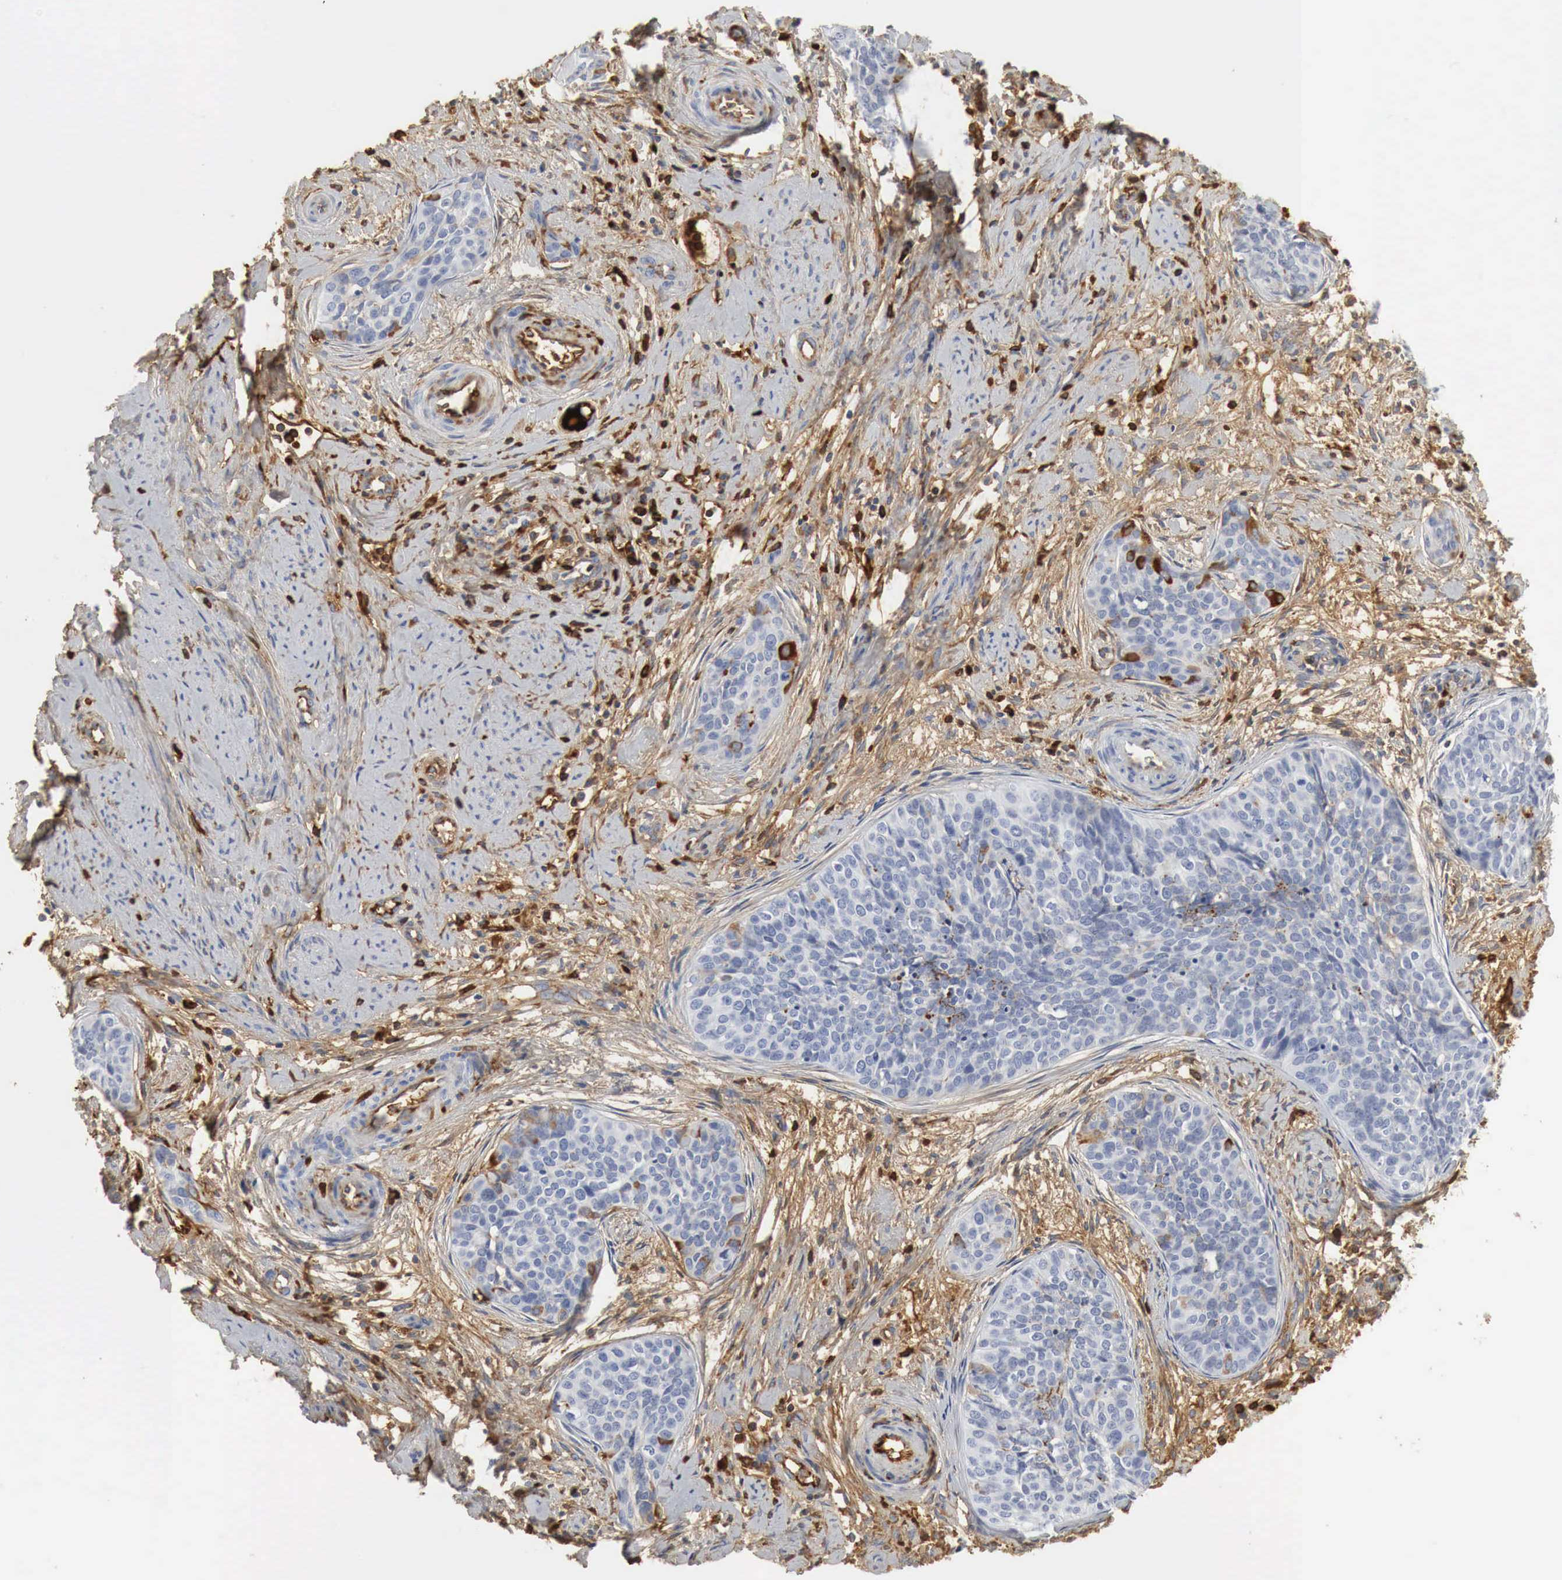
{"staining": {"intensity": "weak", "quantity": "25%-75%", "location": "cytoplasmic/membranous"}, "tissue": "cervical cancer", "cell_type": "Tumor cells", "image_type": "cancer", "snomed": [{"axis": "morphology", "description": "Squamous cell carcinoma, NOS"}, {"axis": "topography", "description": "Cervix"}], "caption": "Cervical squamous cell carcinoma was stained to show a protein in brown. There is low levels of weak cytoplasmic/membranous positivity in about 25%-75% of tumor cells. The protein of interest is stained brown, and the nuclei are stained in blue (DAB IHC with brightfield microscopy, high magnification).", "gene": "IGLC3", "patient": {"sex": "female", "age": 34}}